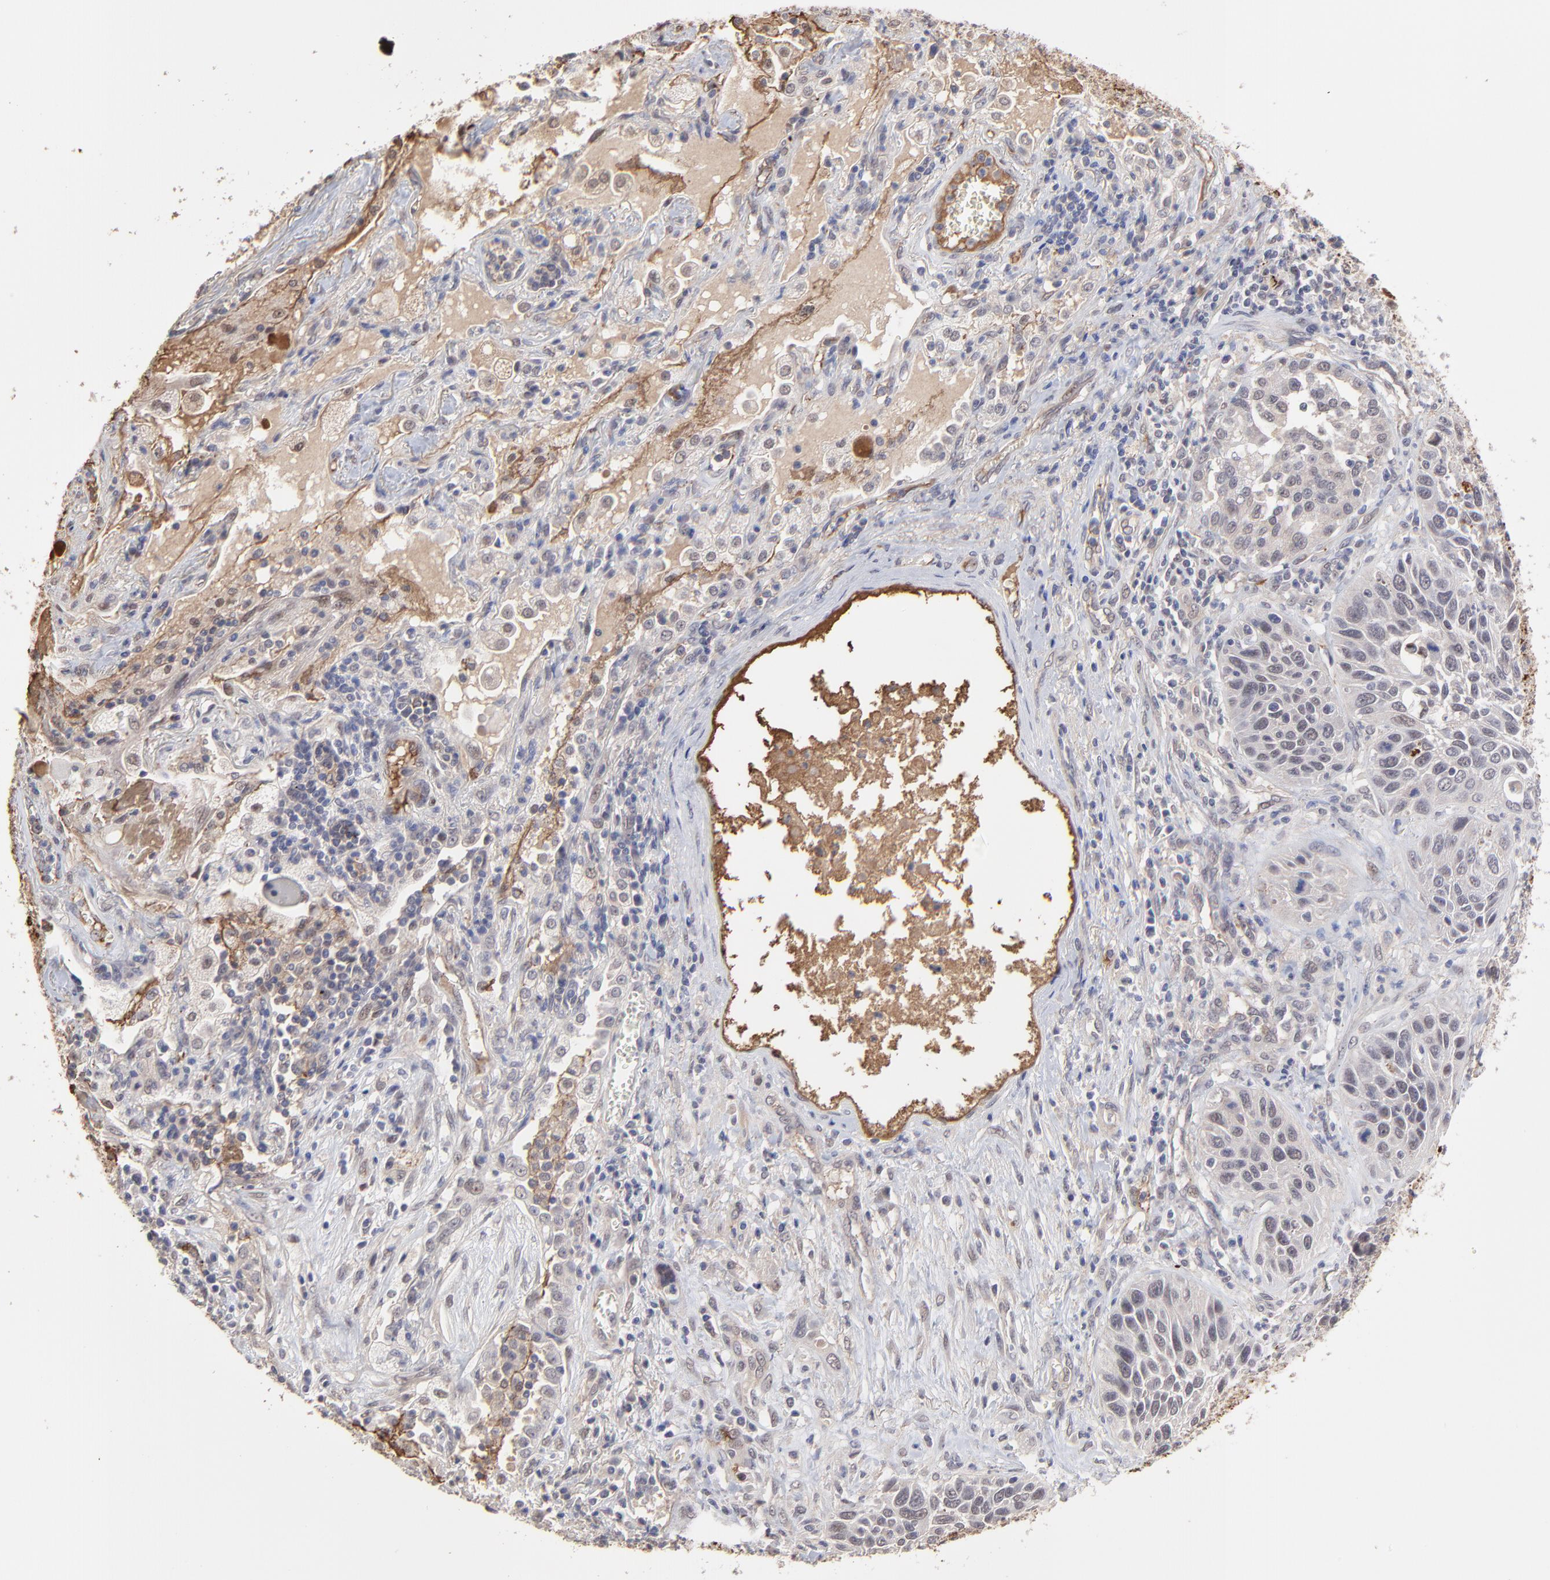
{"staining": {"intensity": "weak", "quantity": "25%-75%", "location": "cytoplasmic/membranous,nuclear"}, "tissue": "lung cancer", "cell_type": "Tumor cells", "image_type": "cancer", "snomed": [{"axis": "morphology", "description": "Squamous cell carcinoma, NOS"}, {"axis": "topography", "description": "Lung"}], "caption": "This micrograph shows lung squamous cell carcinoma stained with immunohistochemistry to label a protein in brown. The cytoplasmic/membranous and nuclear of tumor cells show weak positivity for the protein. Nuclei are counter-stained blue.", "gene": "PSMD14", "patient": {"sex": "female", "age": 76}}